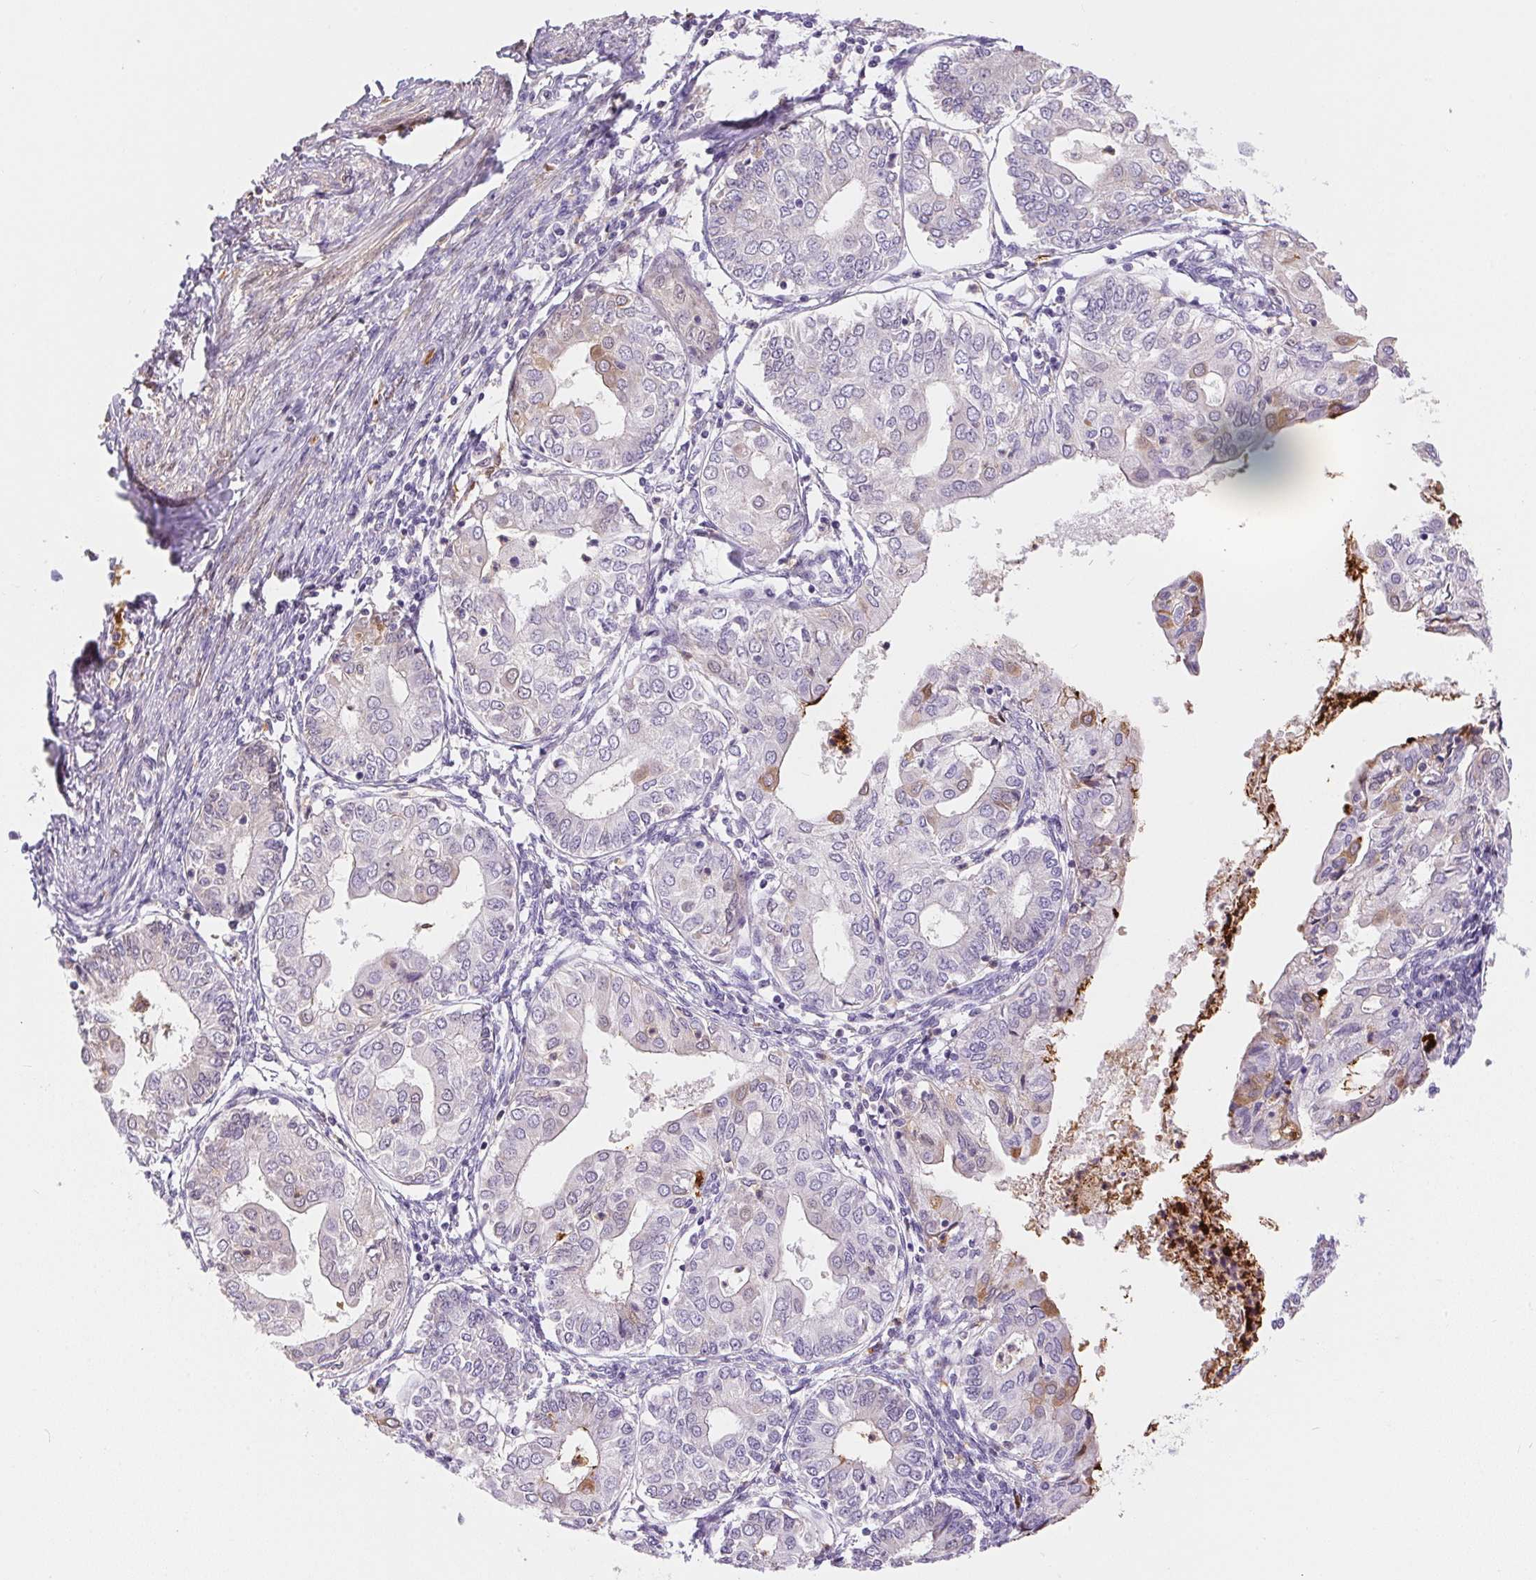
{"staining": {"intensity": "moderate", "quantity": "<25%", "location": "cytoplasmic/membranous,nuclear"}, "tissue": "endometrial cancer", "cell_type": "Tumor cells", "image_type": "cancer", "snomed": [{"axis": "morphology", "description": "Adenocarcinoma, NOS"}, {"axis": "topography", "description": "Endometrium"}], "caption": "The histopathology image exhibits immunohistochemical staining of adenocarcinoma (endometrial). There is moderate cytoplasmic/membranous and nuclear expression is present in approximately <25% of tumor cells.", "gene": "ORM1", "patient": {"sex": "female", "age": 68}}